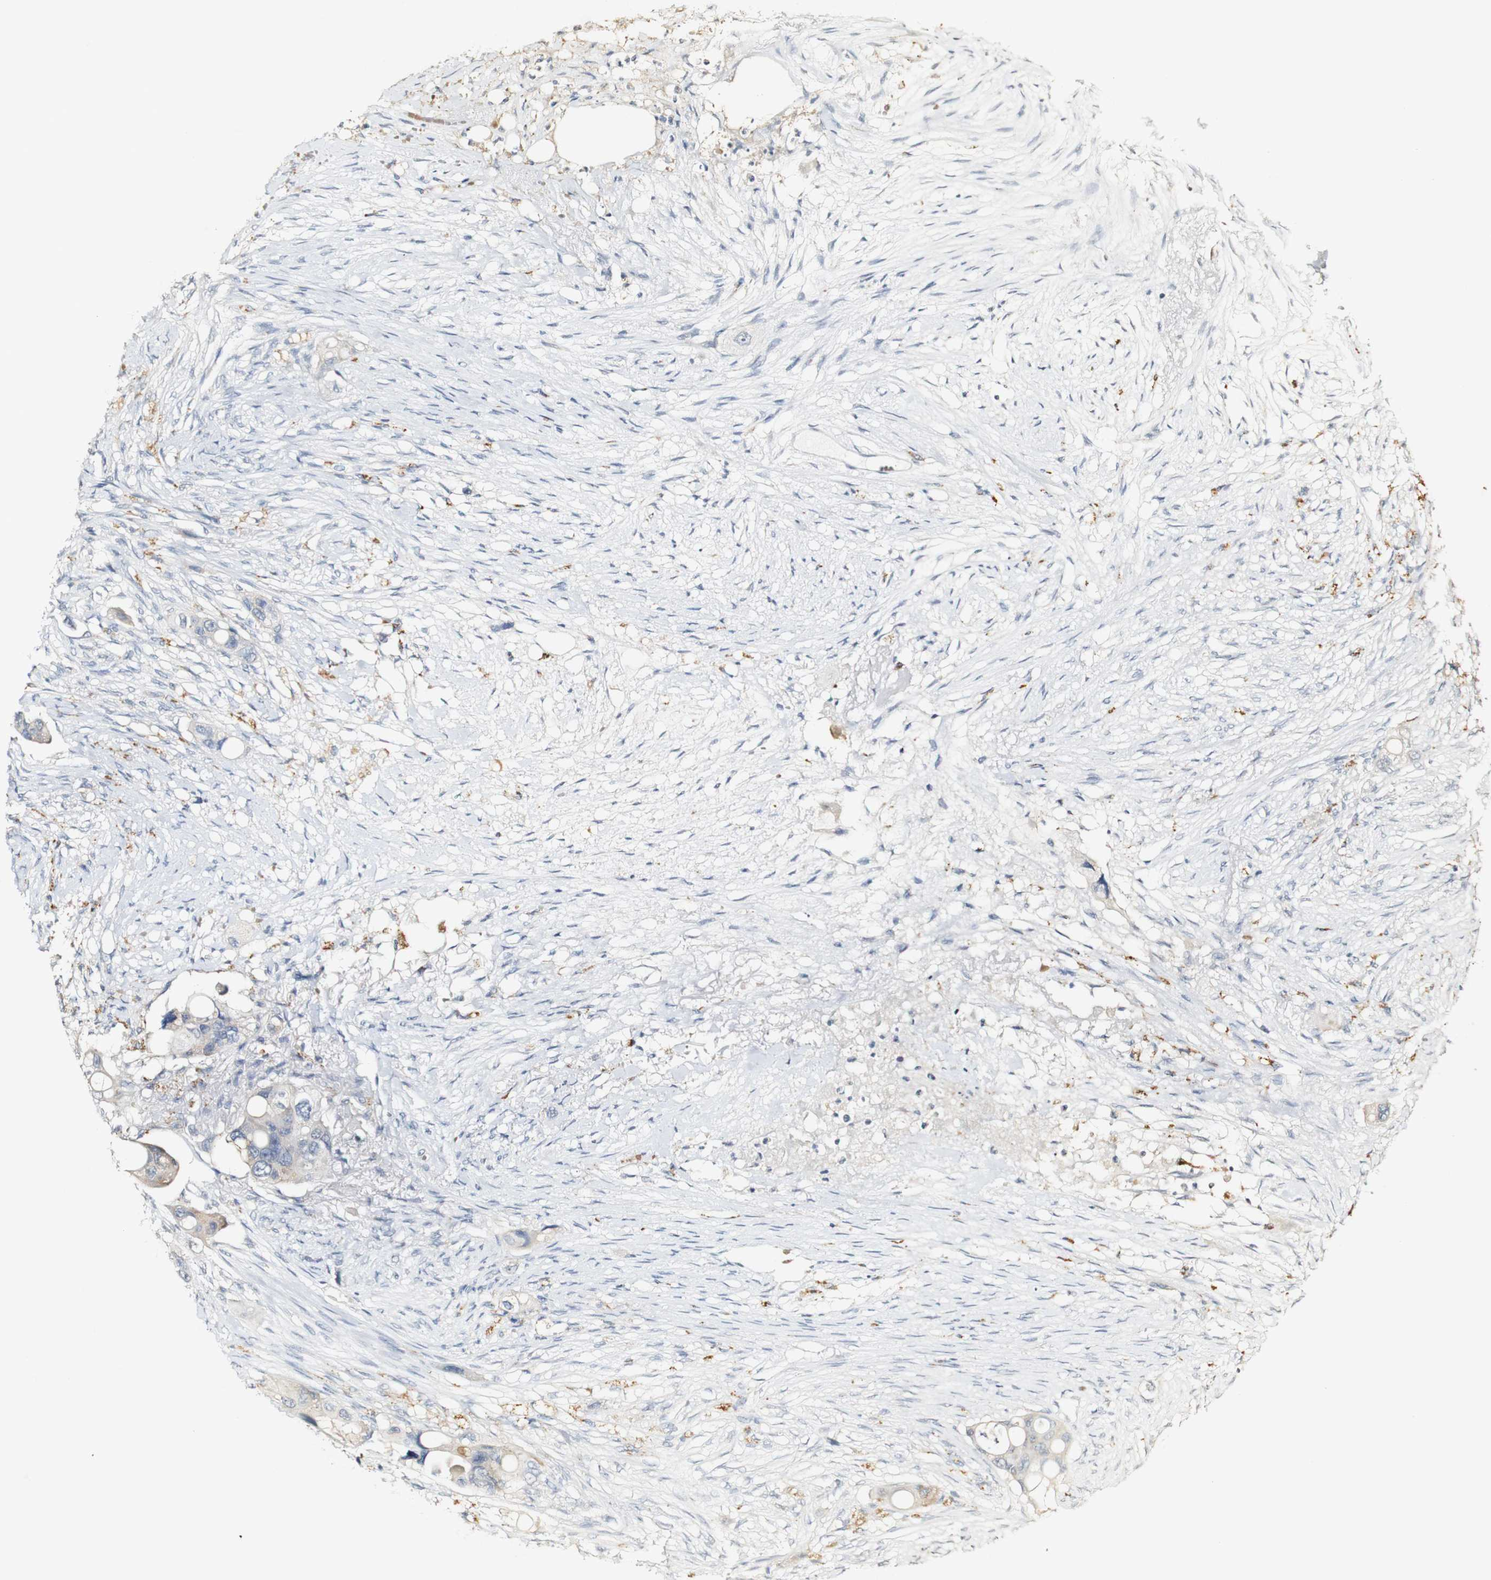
{"staining": {"intensity": "negative", "quantity": "none", "location": "none"}, "tissue": "colorectal cancer", "cell_type": "Tumor cells", "image_type": "cancer", "snomed": [{"axis": "morphology", "description": "Adenocarcinoma, NOS"}, {"axis": "topography", "description": "Colon"}], "caption": "Human adenocarcinoma (colorectal) stained for a protein using immunohistochemistry displays no staining in tumor cells.", "gene": "SYT7", "patient": {"sex": "female", "age": 57}}